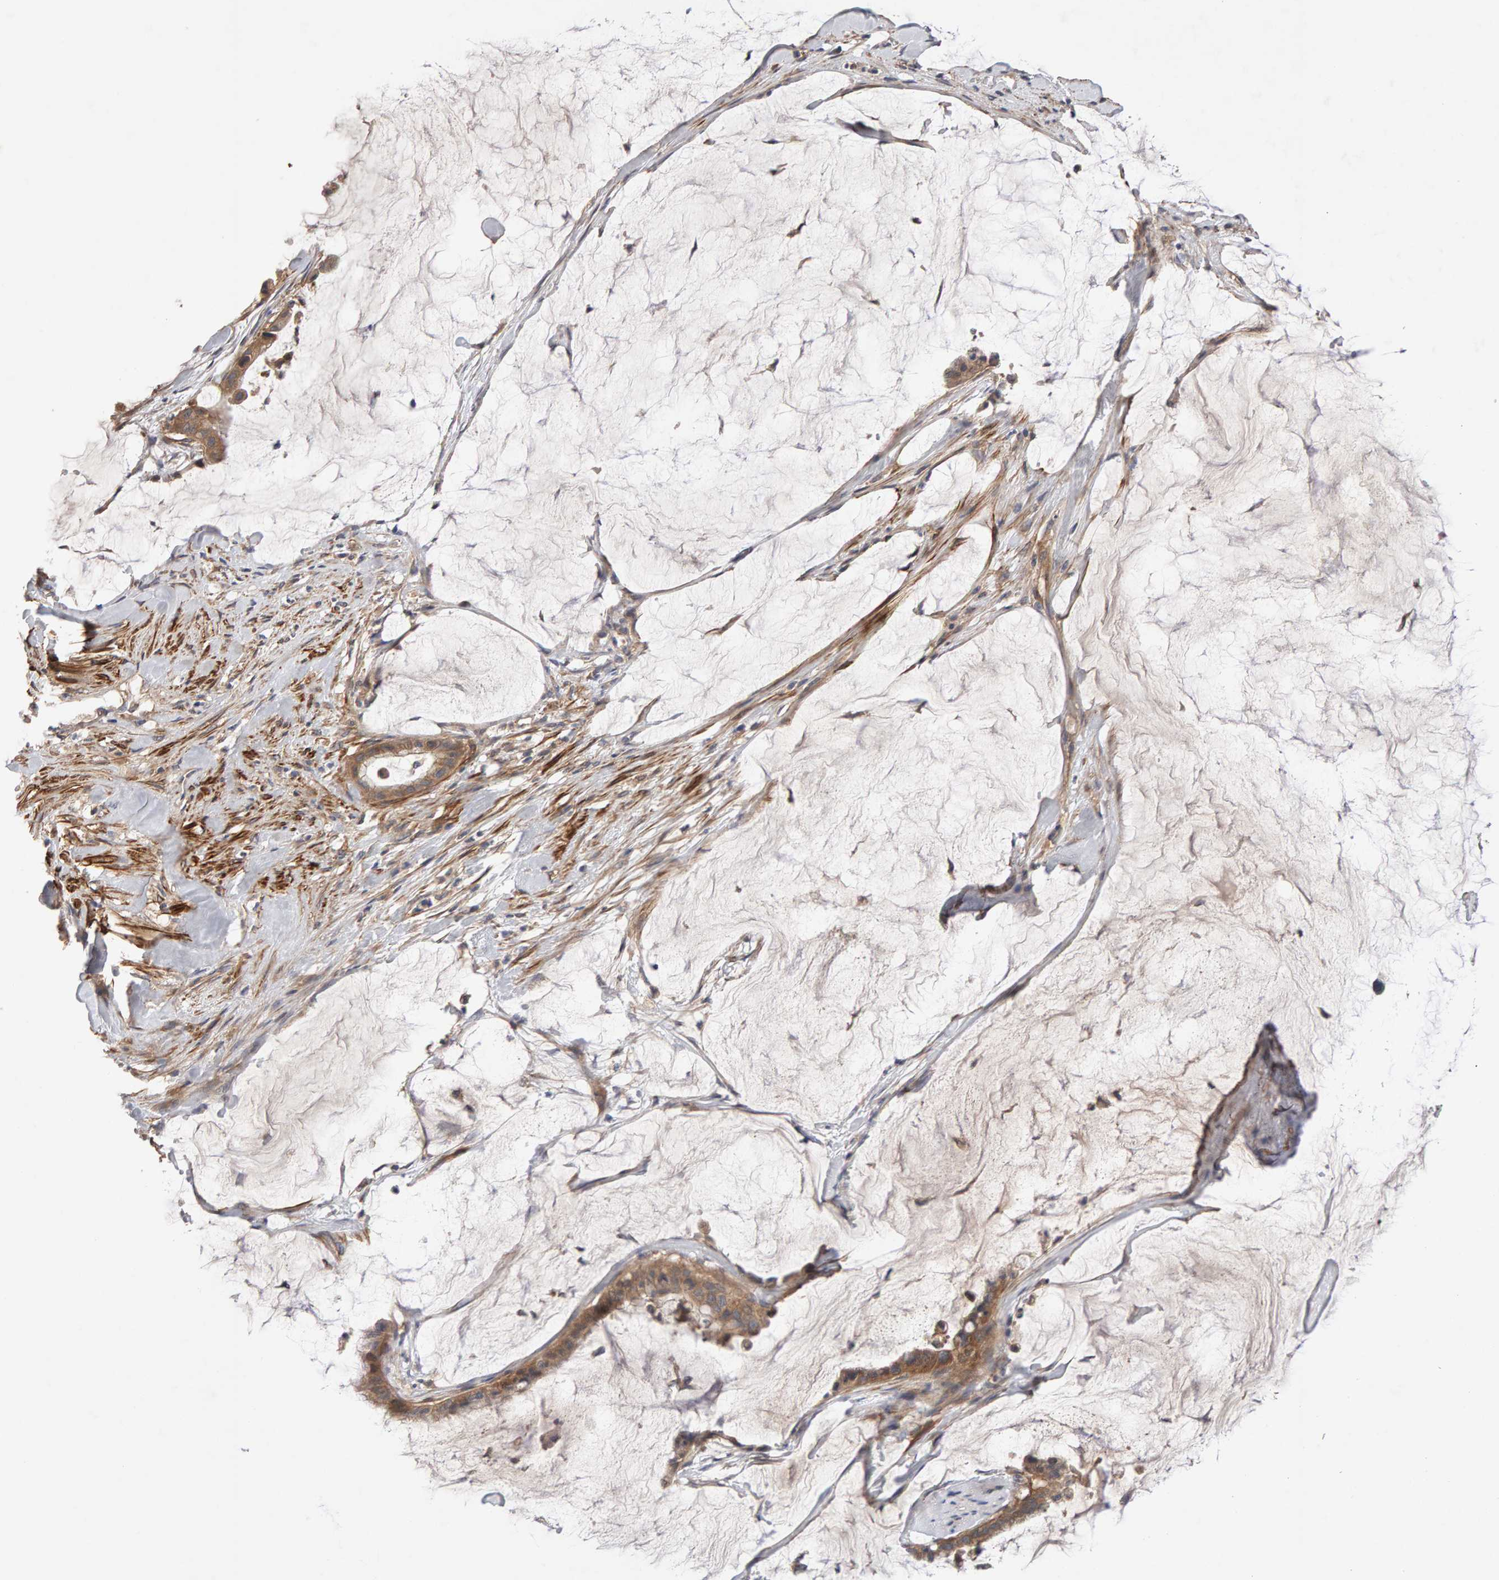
{"staining": {"intensity": "moderate", "quantity": ">75%", "location": "cytoplasmic/membranous"}, "tissue": "pancreatic cancer", "cell_type": "Tumor cells", "image_type": "cancer", "snomed": [{"axis": "morphology", "description": "Adenocarcinoma, NOS"}, {"axis": "topography", "description": "Pancreas"}], "caption": "Immunohistochemical staining of pancreatic adenocarcinoma exhibits medium levels of moderate cytoplasmic/membranous staining in about >75% of tumor cells.", "gene": "RNF19A", "patient": {"sex": "male", "age": 41}}